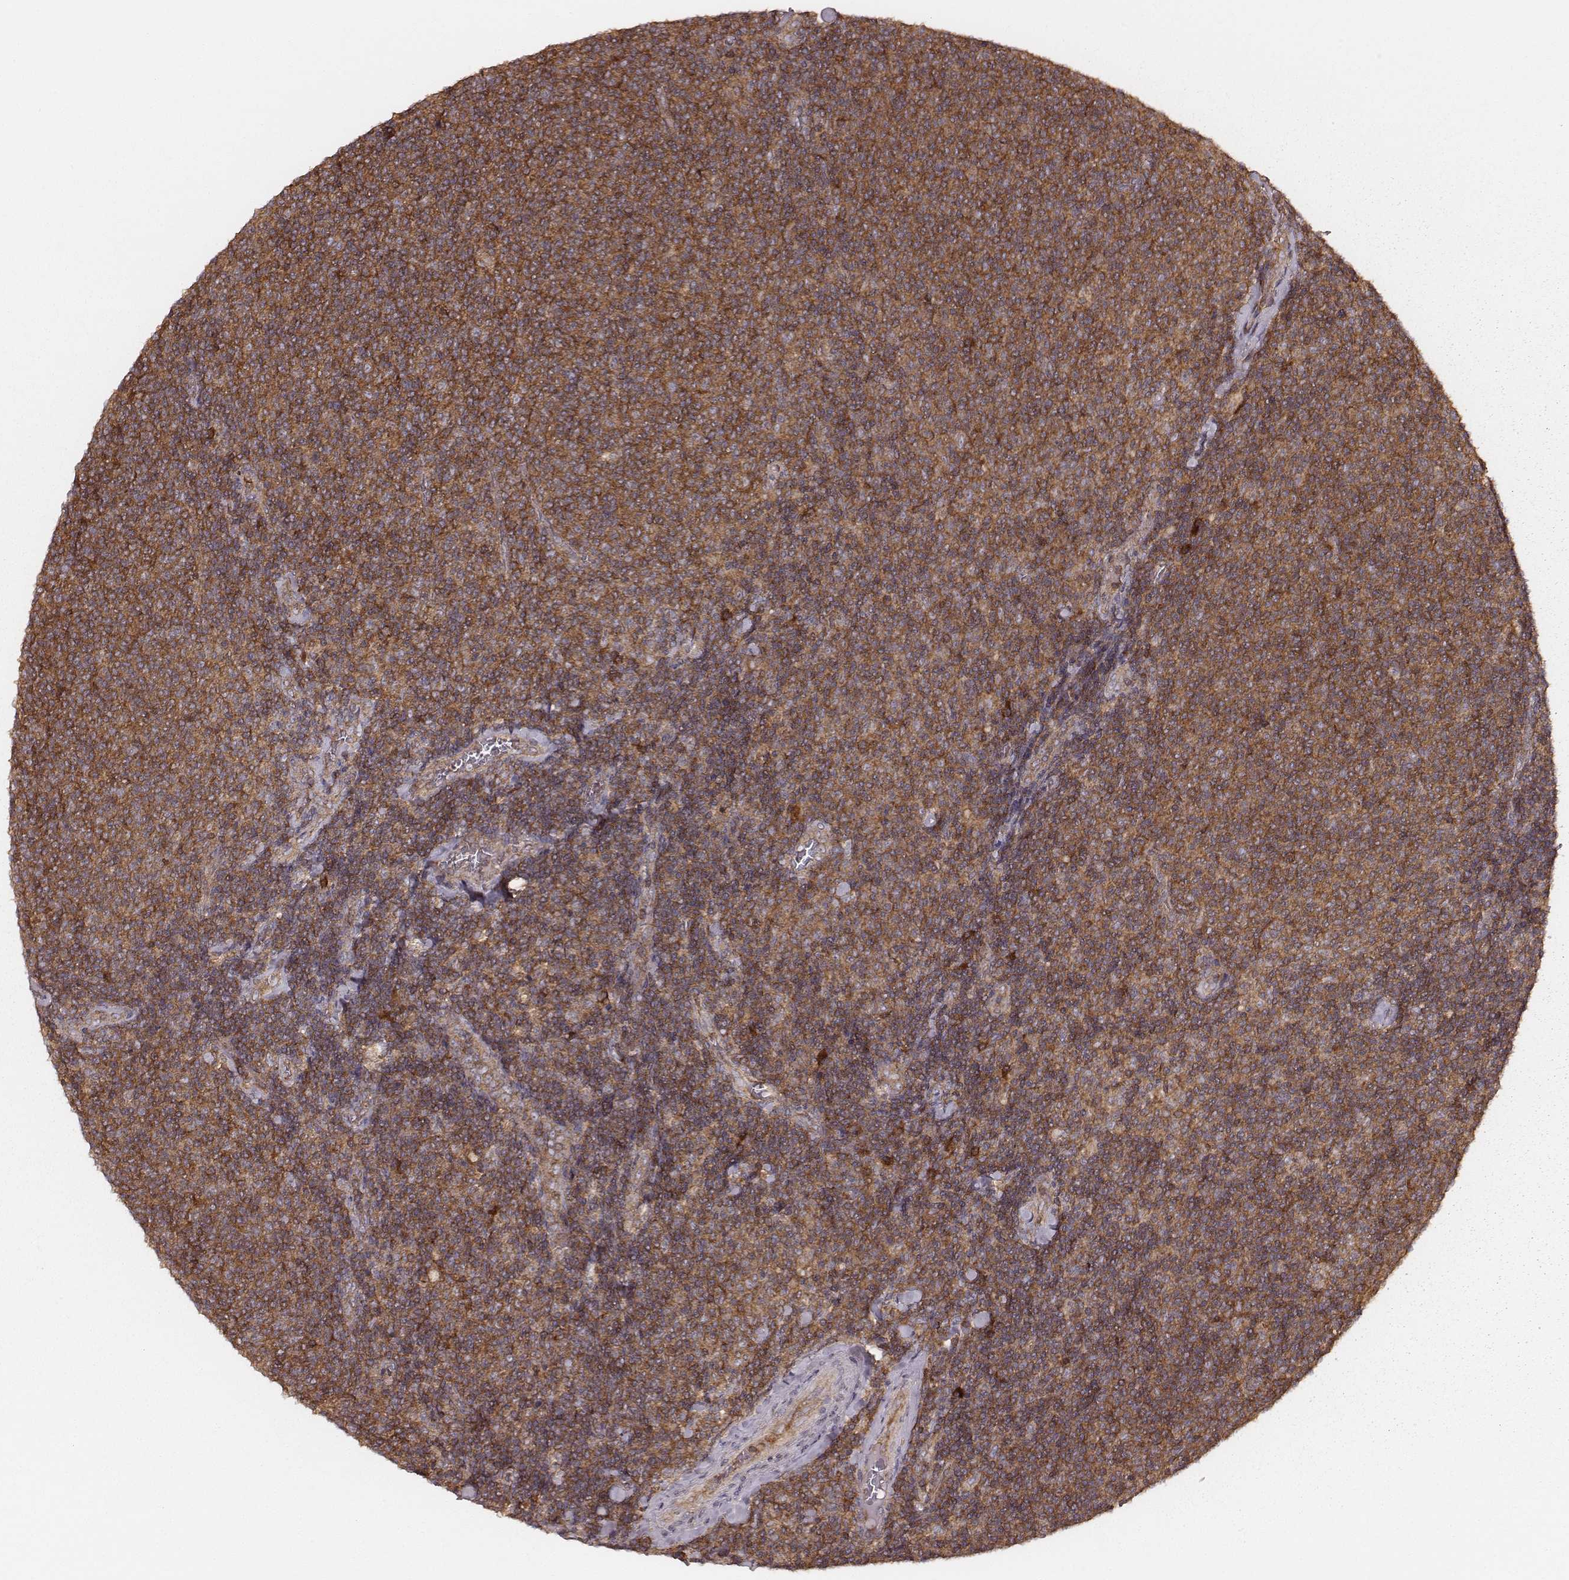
{"staining": {"intensity": "strong", "quantity": ">75%", "location": "cytoplasmic/membranous"}, "tissue": "lymphoma", "cell_type": "Tumor cells", "image_type": "cancer", "snomed": [{"axis": "morphology", "description": "Malignant lymphoma, non-Hodgkin's type, Low grade"}, {"axis": "topography", "description": "Lymph node"}], "caption": "Protein analysis of low-grade malignant lymphoma, non-Hodgkin's type tissue reveals strong cytoplasmic/membranous positivity in approximately >75% of tumor cells.", "gene": "CARS1", "patient": {"sex": "male", "age": 52}}